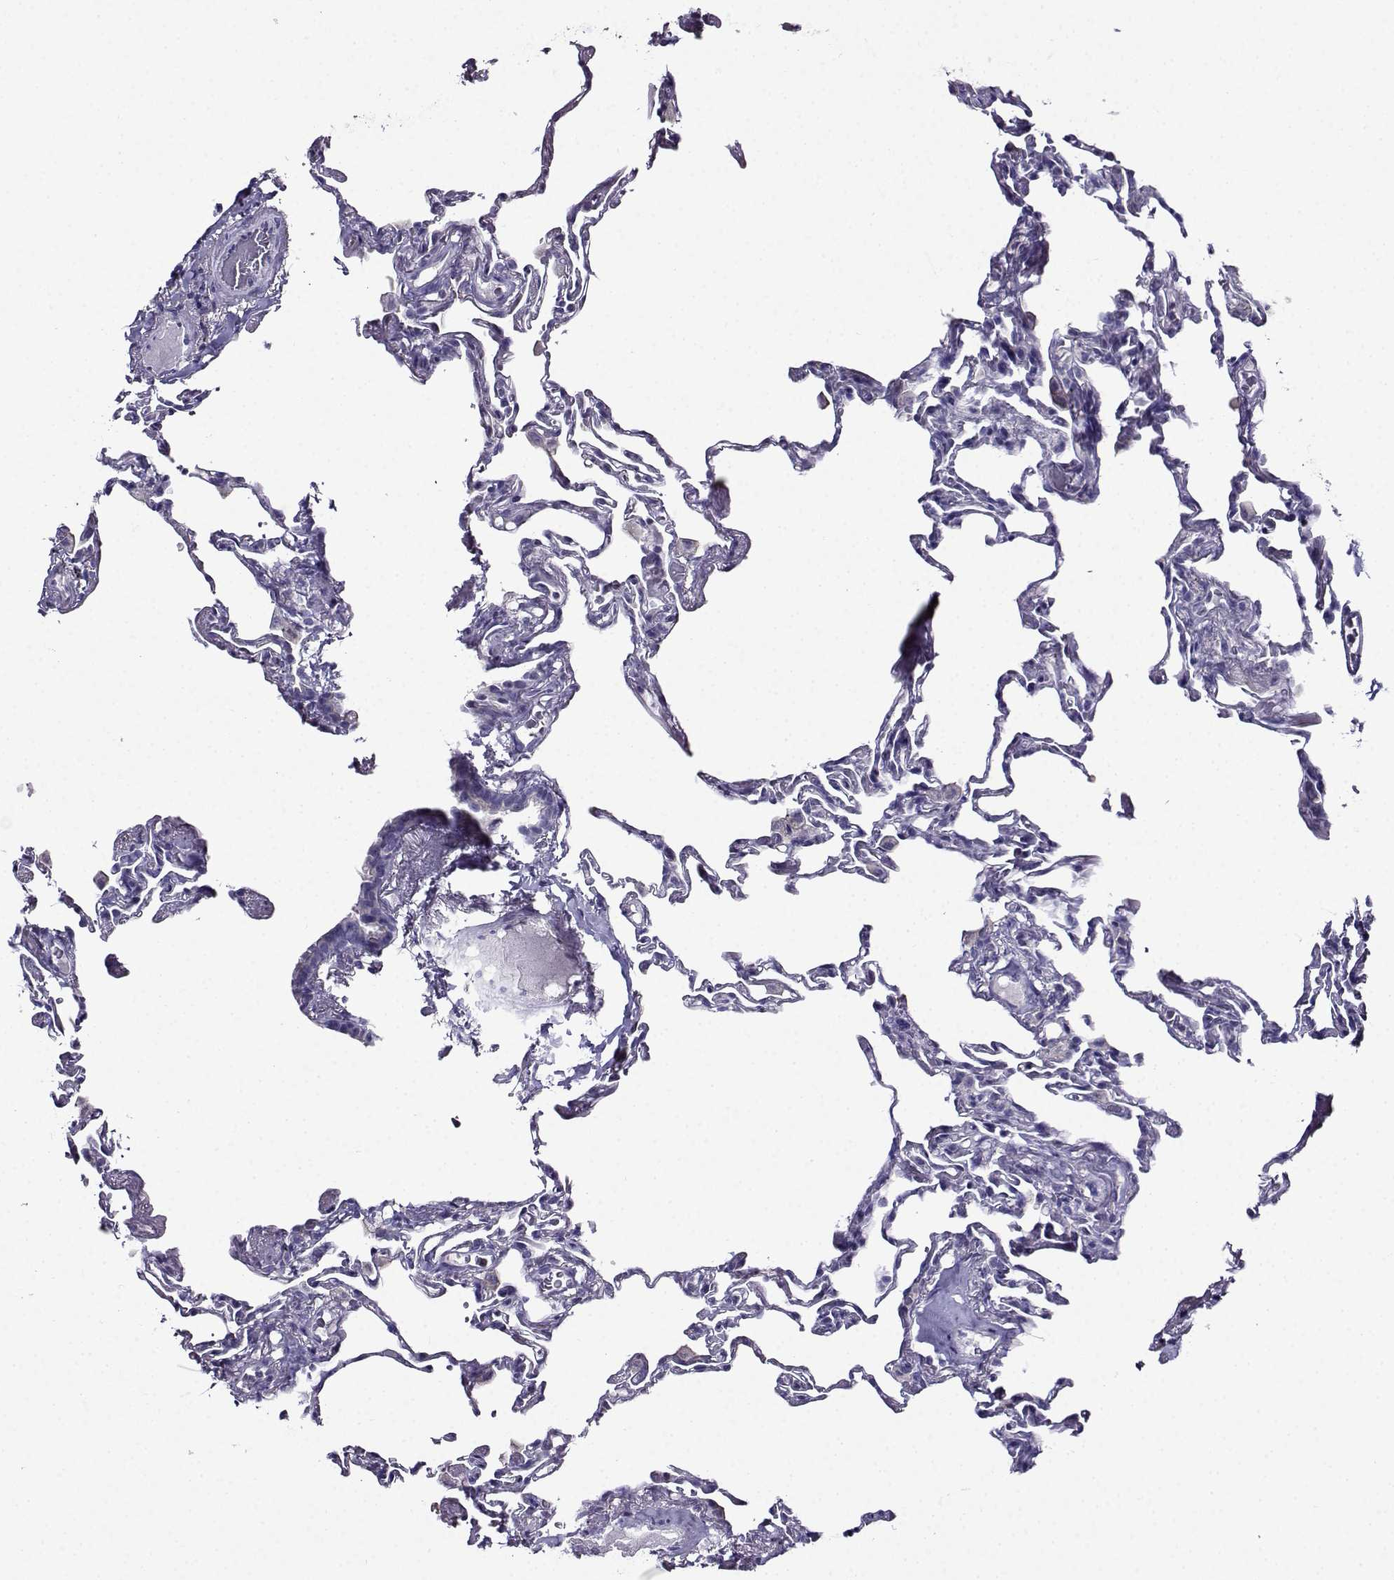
{"staining": {"intensity": "negative", "quantity": "none", "location": "none"}, "tissue": "lung", "cell_type": "Alveolar cells", "image_type": "normal", "snomed": [{"axis": "morphology", "description": "Normal tissue, NOS"}, {"axis": "topography", "description": "Lung"}], "caption": "Immunohistochemistry histopathology image of unremarkable lung stained for a protein (brown), which demonstrates no positivity in alveolar cells.", "gene": "TMEM266", "patient": {"sex": "female", "age": 57}}